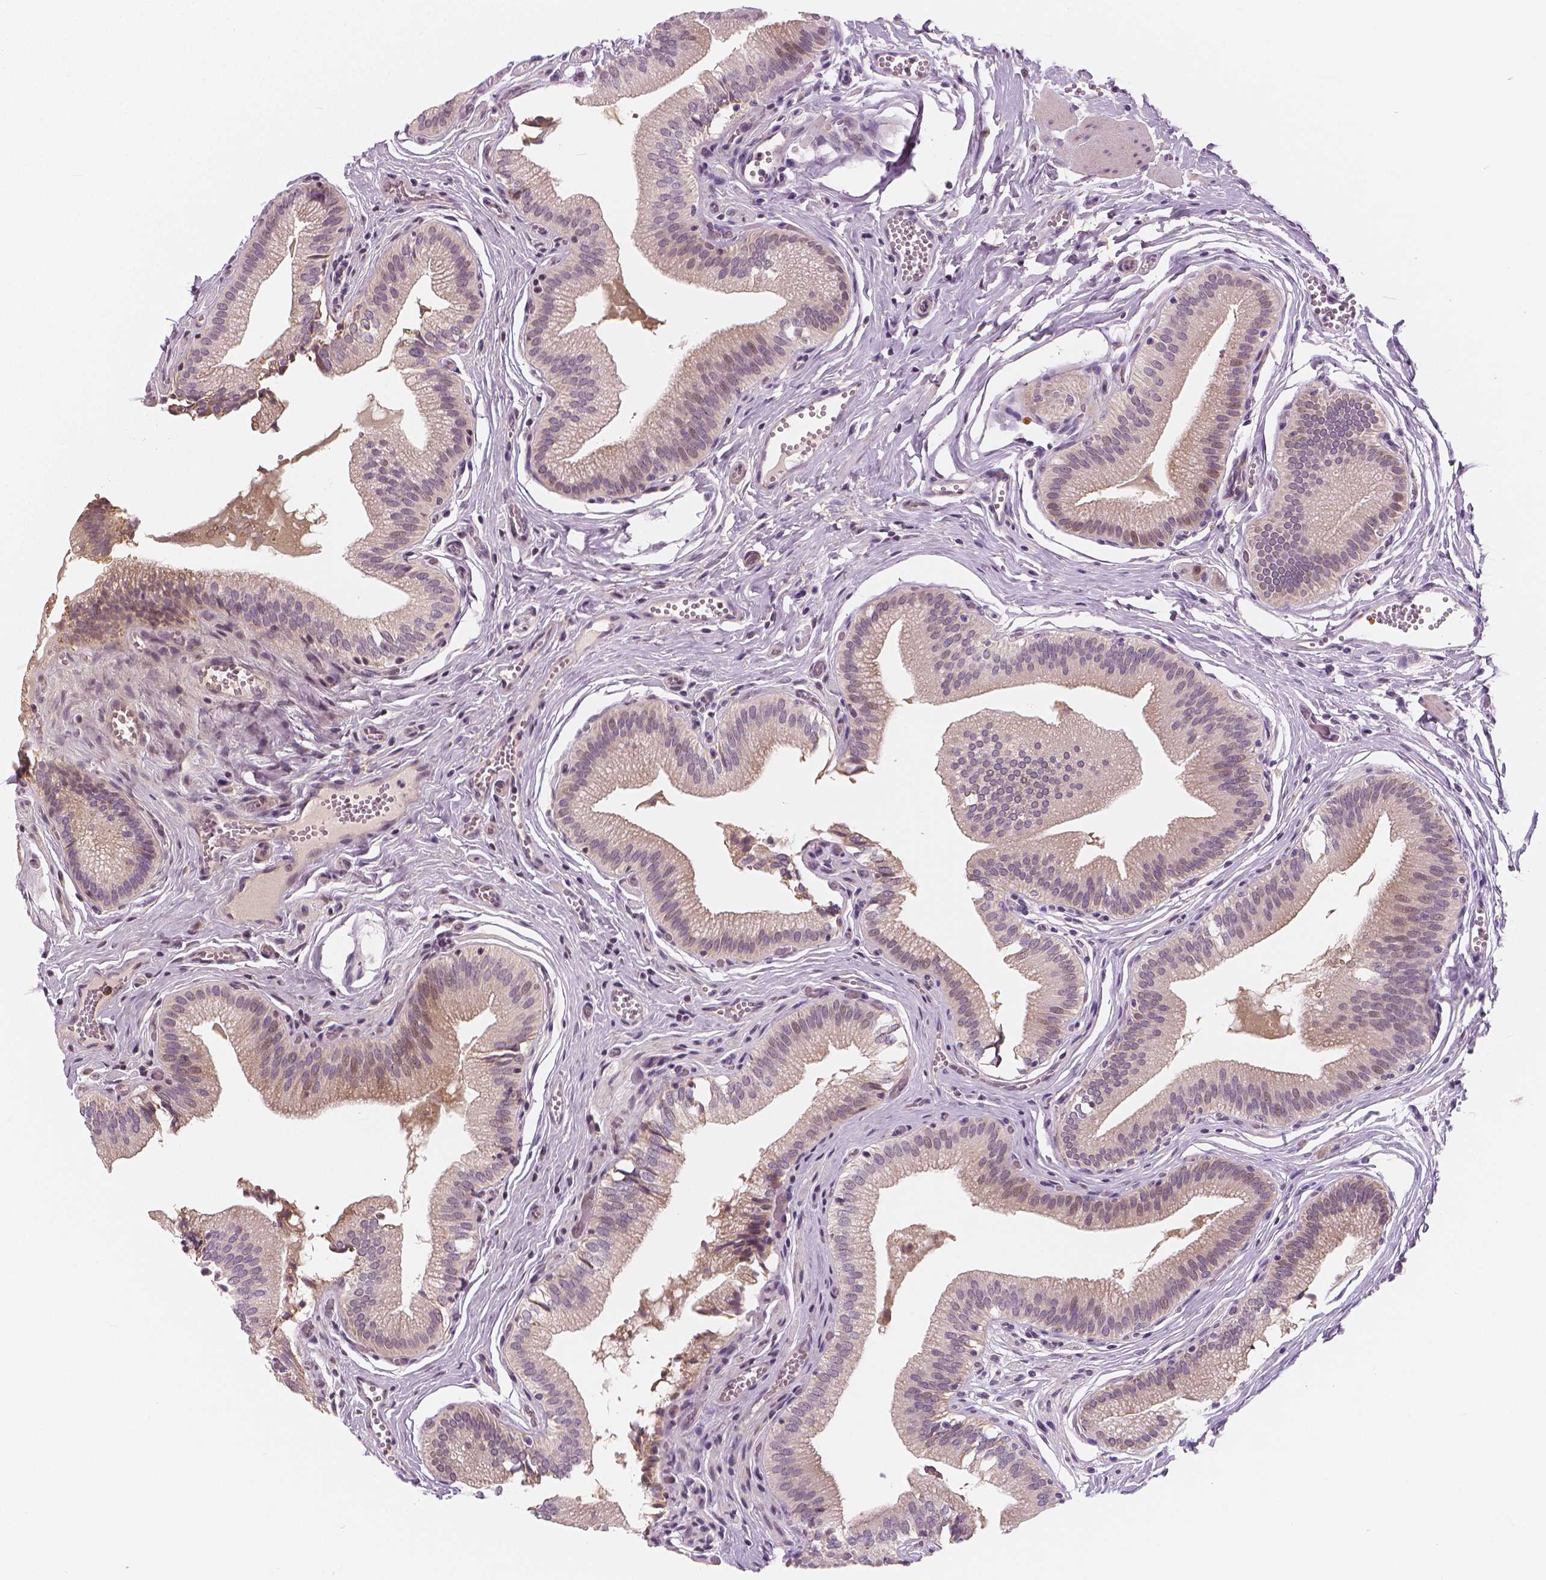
{"staining": {"intensity": "weak", "quantity": "25%-75%", "location": "cytoplasmic/membranous"}, "tissue": "gallbladder", "cell_type": "Glandular cells", "image_type": "normal", "snomed": [{"axis": "morphology", "description": "Normal tissue, NOS"}, {"axis": "topography", "description": "Gallbladder"}, {"axis": "topography", "description": "Peripheral nerve tissue"}], "caption": "Immunohistochemical staining of unremarkable gallbladder reveals 25%-75% levels of weak cytoplasmic/membranous protein staining in about 25%-75% of glandular cells.", "gene": "RNASE7", "patient": {"sex": "male", "age": 17}}